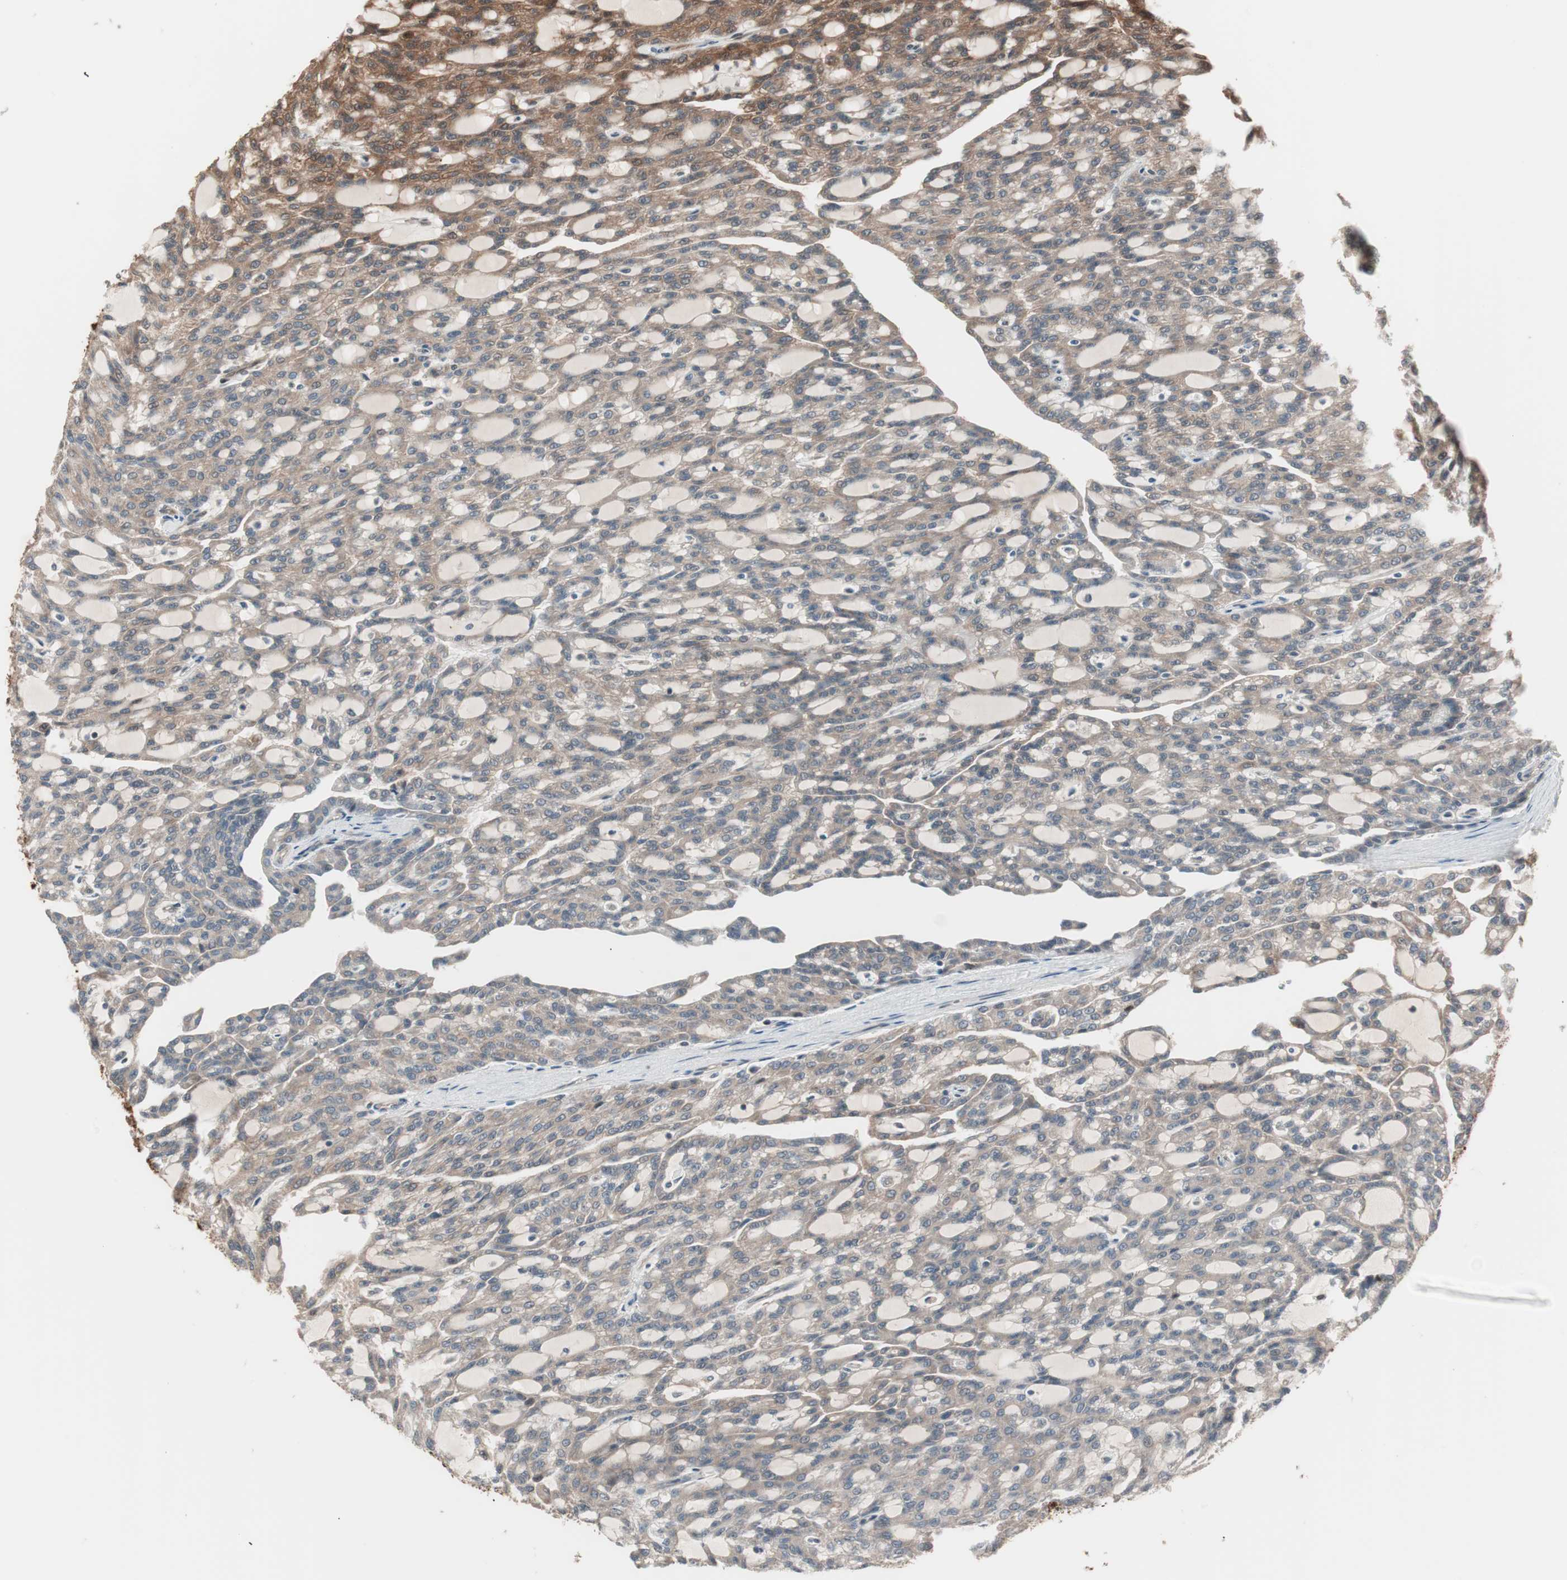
{"staining": {"intensity": "weak", "quantity": ">75%", "location": "cytoplasmic/membranous"}, "tissue": "renal cancer", "cell_type": "Tumor cells", "image_type": "cancer", "snomed": [{"axis": "morphology", "description": "Adenocarcinoma, NOS"}, {"axis": "topography", "description": "Kidney"}], "caption": "High-power microscopy captured an immunohistochemistry histopathology image of renal cancer, revealing weak cytoplasmic/membranous expression in about >75% of tumor cells.", "gene": "PRKG2", "patient": {"sex": "male", "age": 63}}